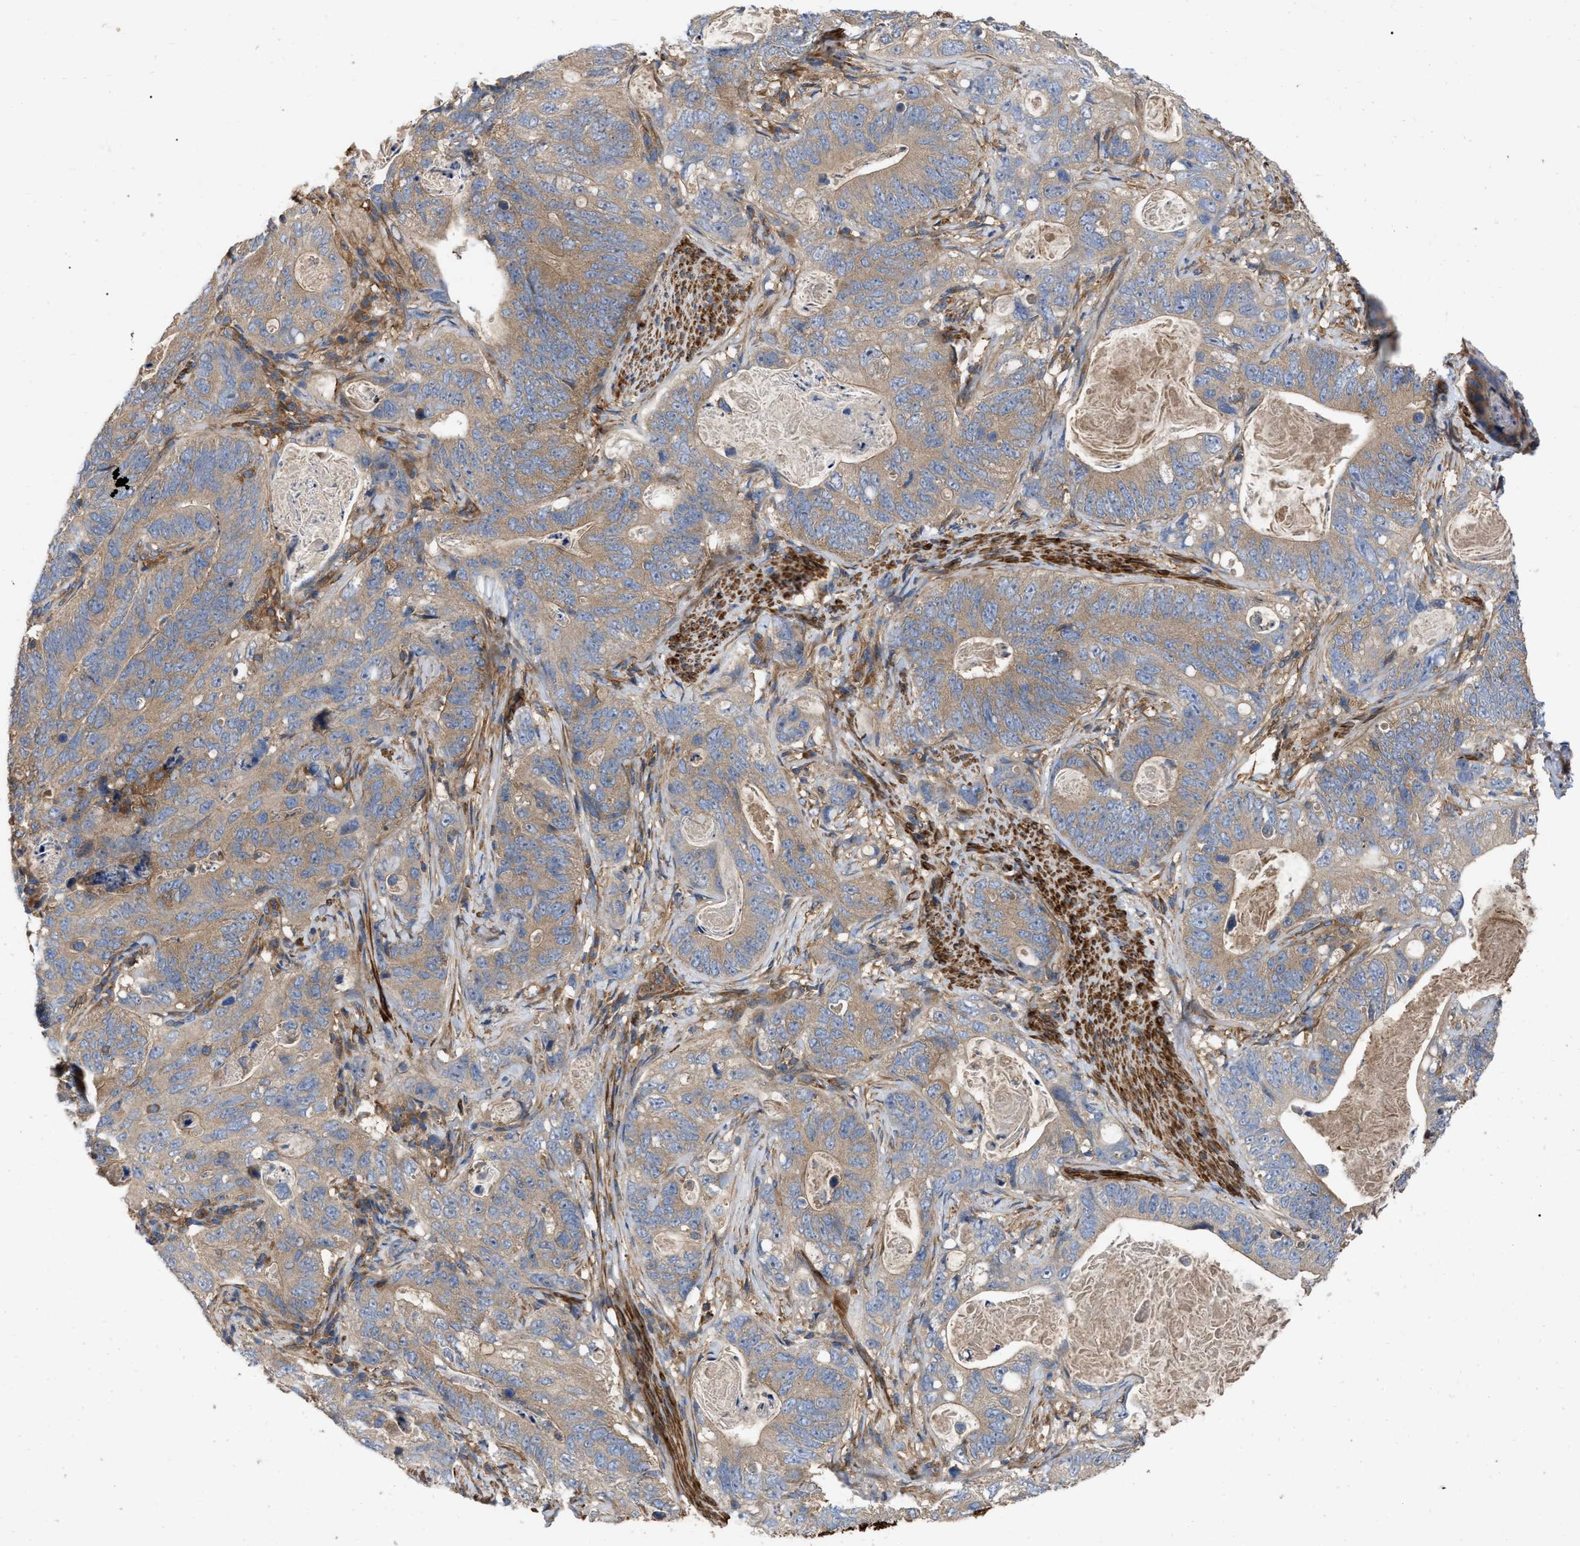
{"staining": {"intensity": "weak", "quantity": ">75%", "location": "cytoplasmic/membranous"}, "tissue": "stomach cancer", "cell_type": "Tumor cells", "image_type": "cancer", "snomed": [{"axis": "morphology", "description": "Normal tissue, NOS"}, {"axis": "morphology", "description": "Adenocarcinoma, NOS"}, {"axis": "topography", "description": "Stomach"}], "caption": "A photomicrograph of human stomach cancer (adenocarcinoma) stained for a protein exhibits weak cytoplasmic/membranous brown staining in tumor cells.", "gene": "RABEP1", "patient": {"sex": "female", "age": 89}}